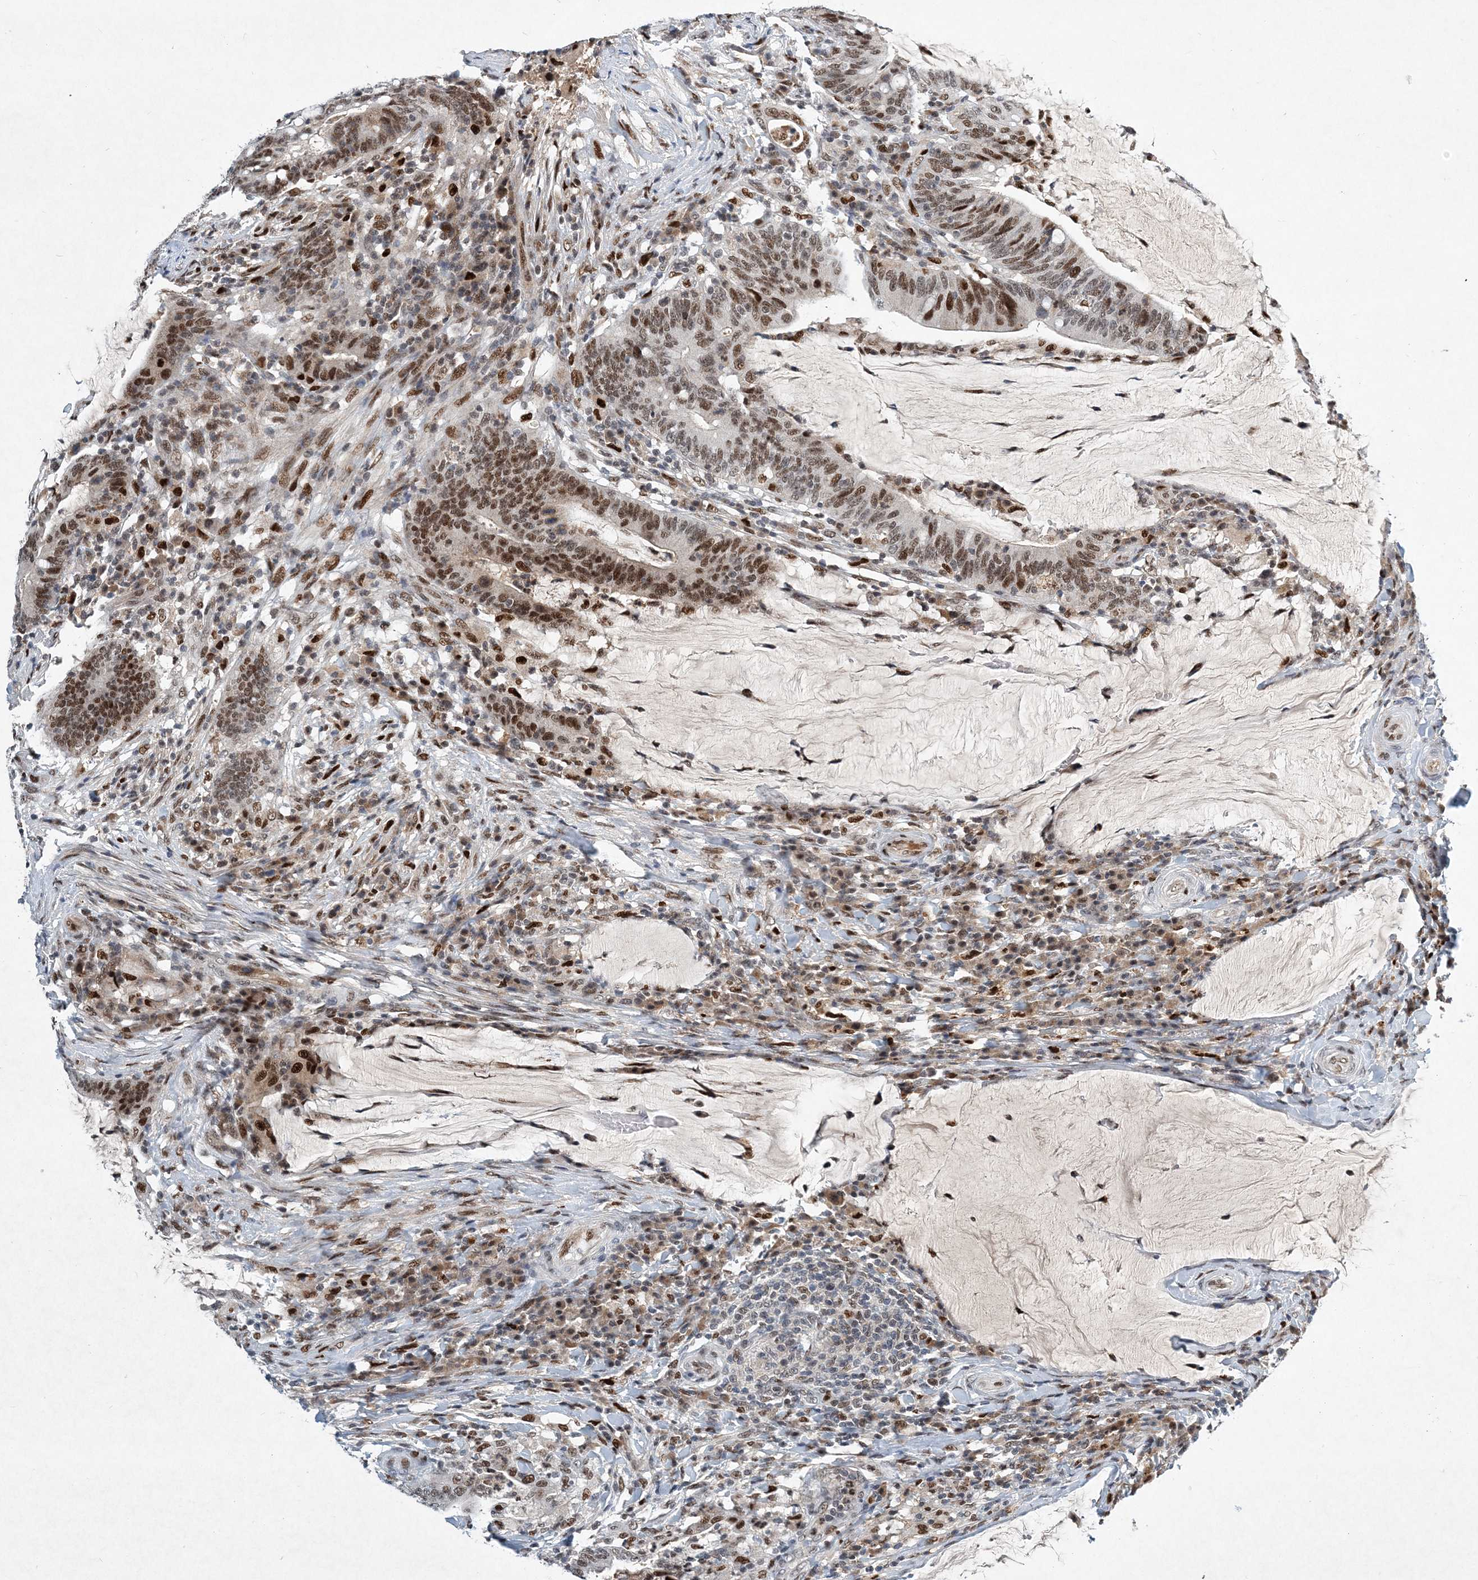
{"staining": {"intensity": "moderate", "quantity": ">75%", "location": "nuclear"}, "tissue": "colorectal cancer", "cell_type": "Tumor cells", "image_type": "cancer", "snomed": [{"axis": "morphology", "description": "Normal tissue, NOS"}, {"axis": "morphology", "description": "Adenocarcinoma, NOS"}, {"axis": "topography", "description": "Colon"}], "caption": "Moderate nuclear protein positivity is identified in approximately >75% of tumor cells in colorectal cancer.", "gene": "KPNA4", "patient": {"sex": "female", "age": 66}}